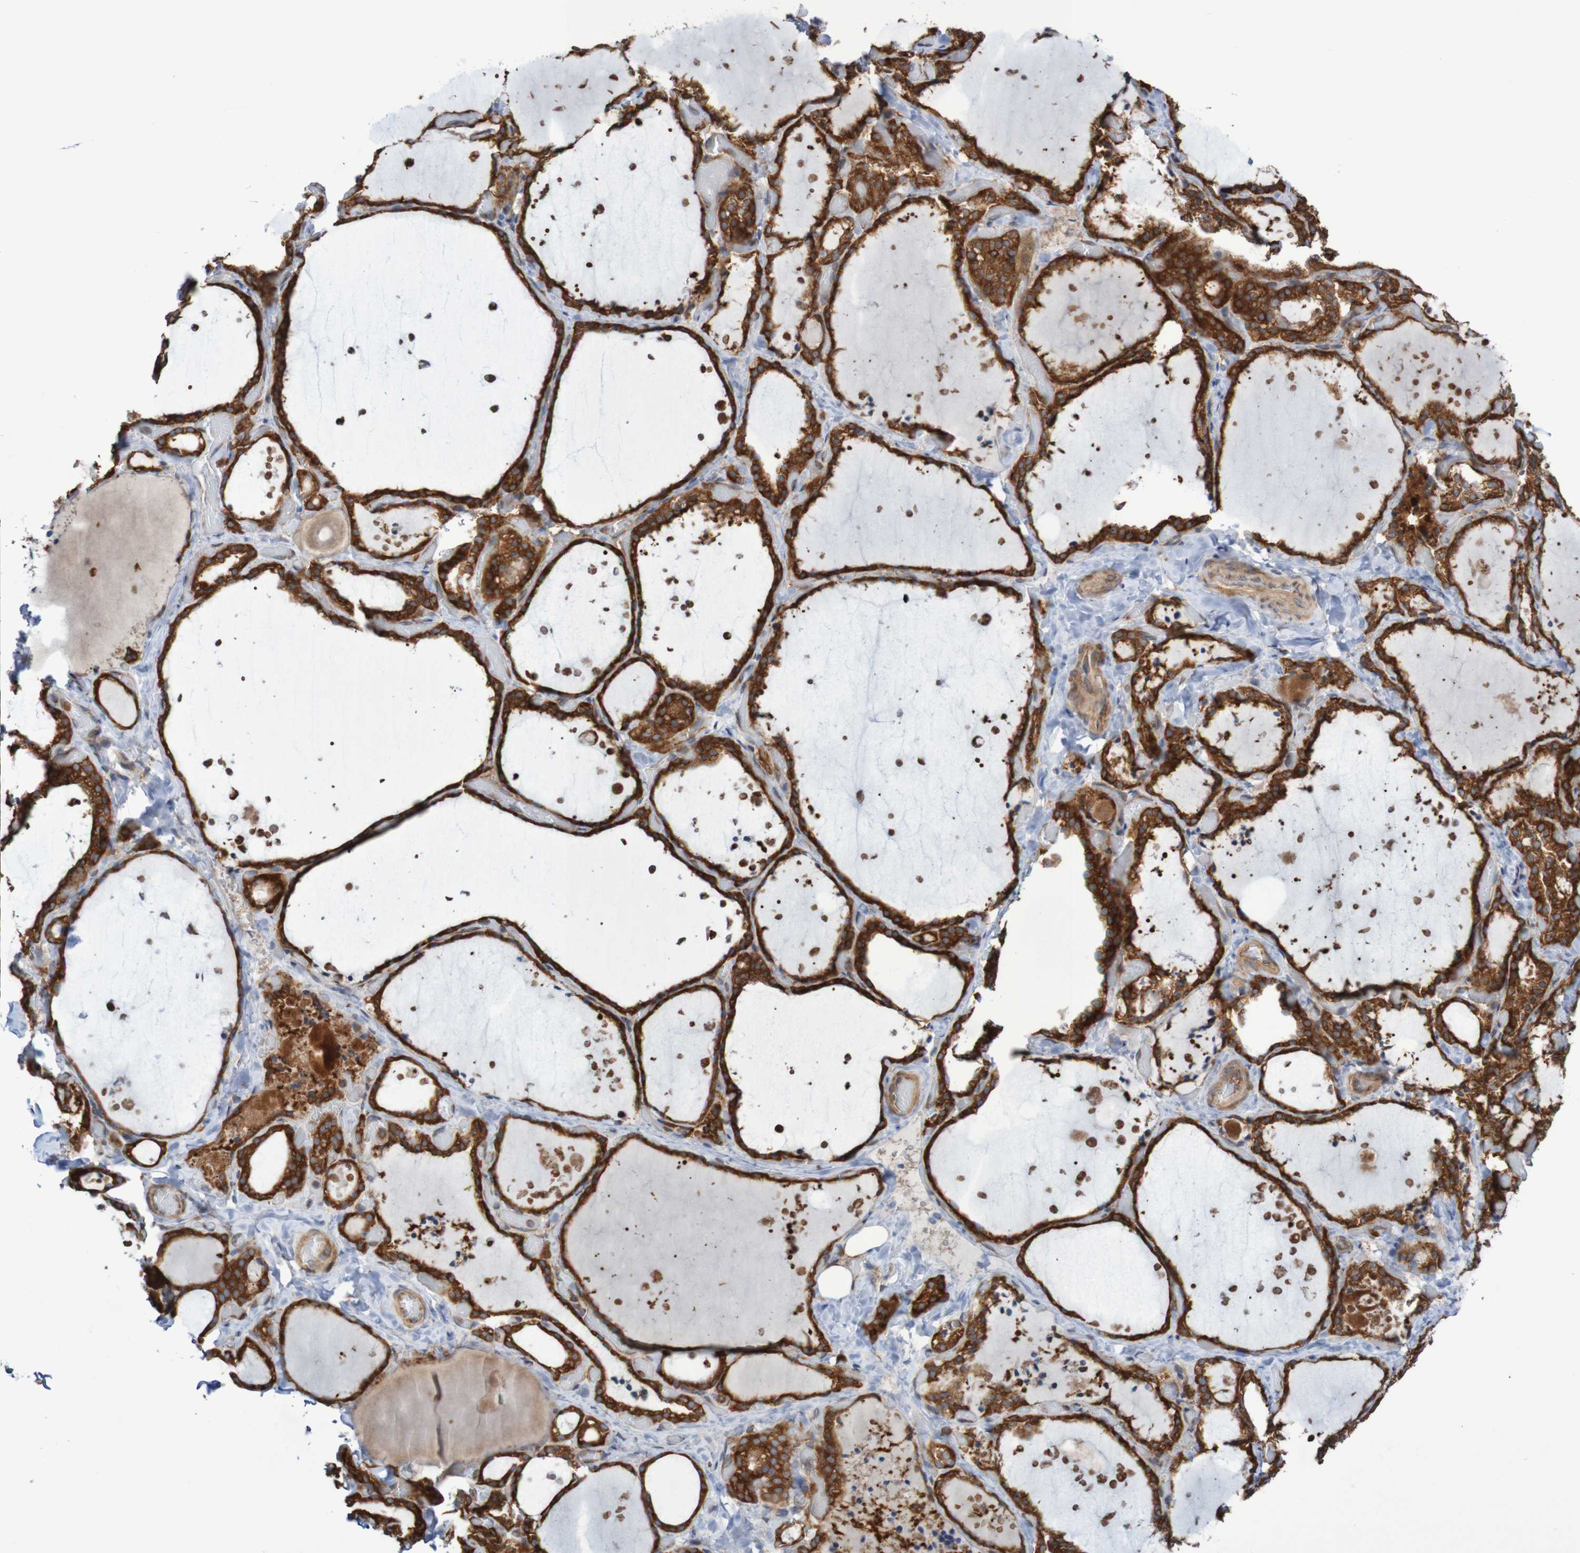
{"staining": {"intensity": "strong", "quantity": "25%-75%", "location": "cytoplasmic/membranous"}, "tissue": "thyroid gland", "cell_type": "Glandular cells", "image_type": "normal", "snomed": [{"axis": "morphology", "description": "Normal tissue, NOS"}, {"axis": "topography", "description": "Thyroid gland"}], "caption": "Approximately 25%-75% of glandular cells in normal thyroid gland demonstrate strong cytoplasmic/membranous protein positivity as visualized by brown immunohistochemical staining.", "gene": "LRRC47", "patient": {"sex": "female", "age": 44}}